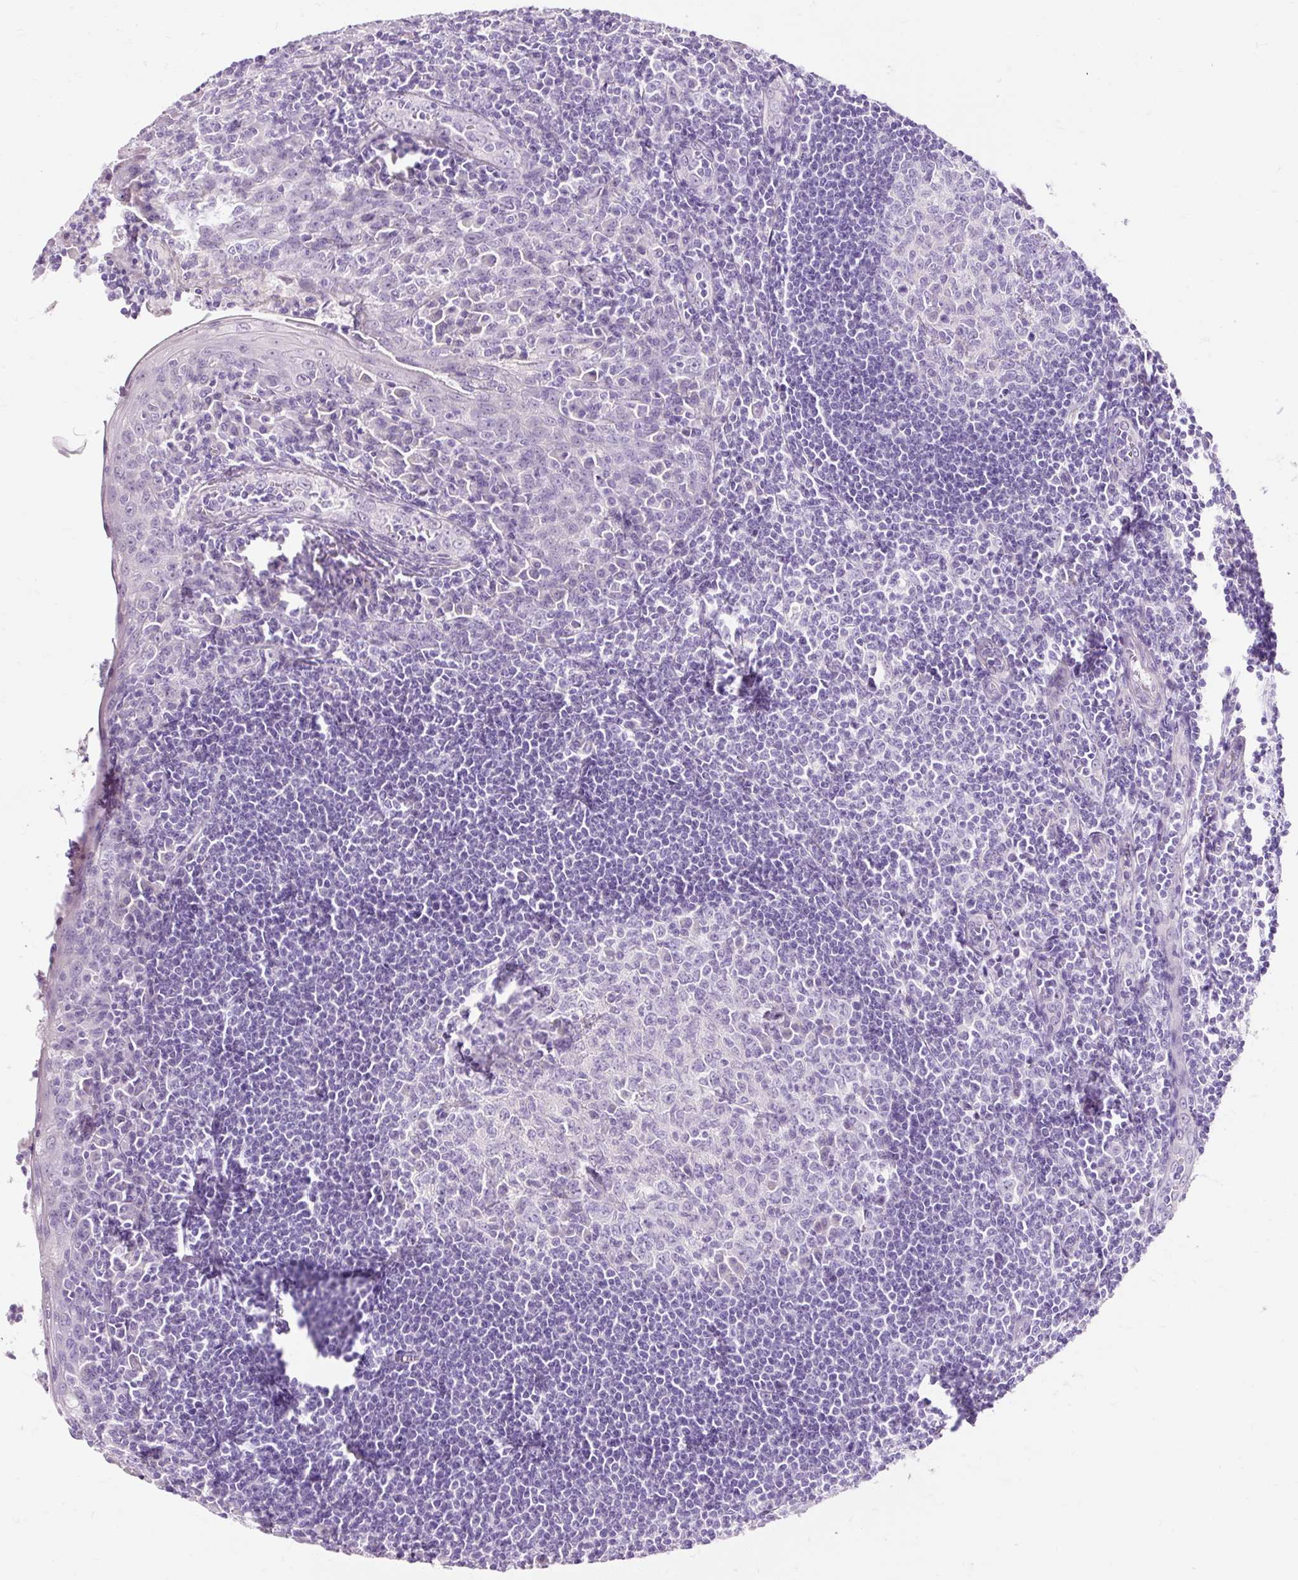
{"staining": {"intensity": "negative", "quantity": "none", "location": "none"}, "tissue": "tonsil", "cell_type": "Germinal center cells", "image_type": "normal", "snomed": [{"axis": "morphology", "description": "Normal tissue, NOS"}, {"axis": "topography", "description": "Tonsil"}], "caption": "Immunohistochemical staining of benign human tonsil reveals no significant expression in germinal center cells.", "gene": "CLDN25", "patient": {"sex": "male", "age": 27}}